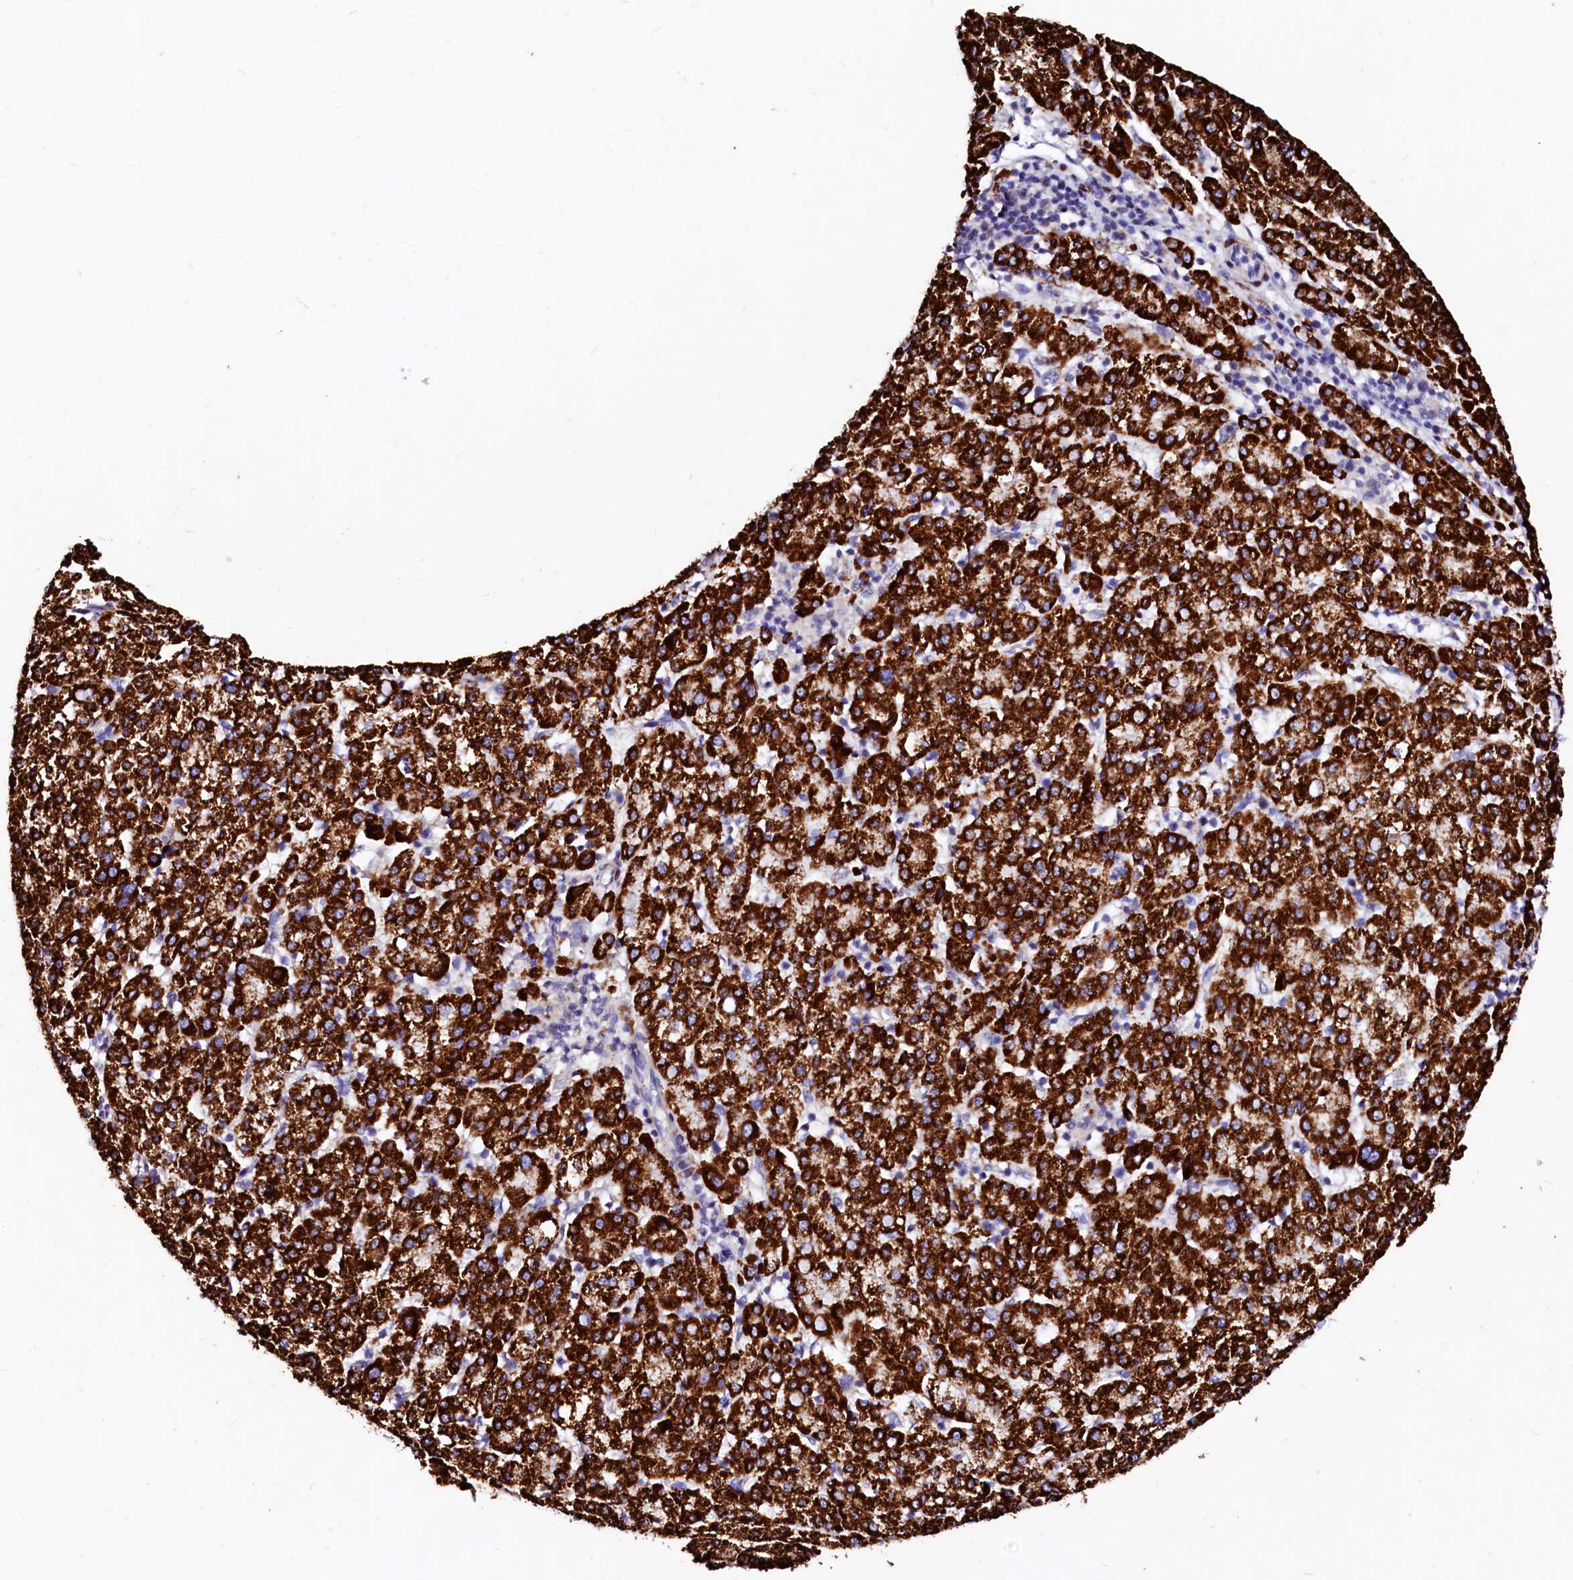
{"staining": {"intensity": "strong", "quantity": ">75%", "location": "cytoplasmic/membranous"}, "tissue": "liver cancer", "cell_type": "Tumor cells", "image_type": "cancer", "snomed": [{"axis": "morphology", "description": "Carcinoma, Hepatocellular, NOS"}, {"axis": "topography", "description": "Liver"}], "caption": "Brown immunohistochemical staining in liver cancer (hepatocellular carcinoma) displays strong cytoplasmic/membranous positivity in about >75% of tumor cells.", "gene": "MAOB", "patient": {"sex": "female", "age": 58}}